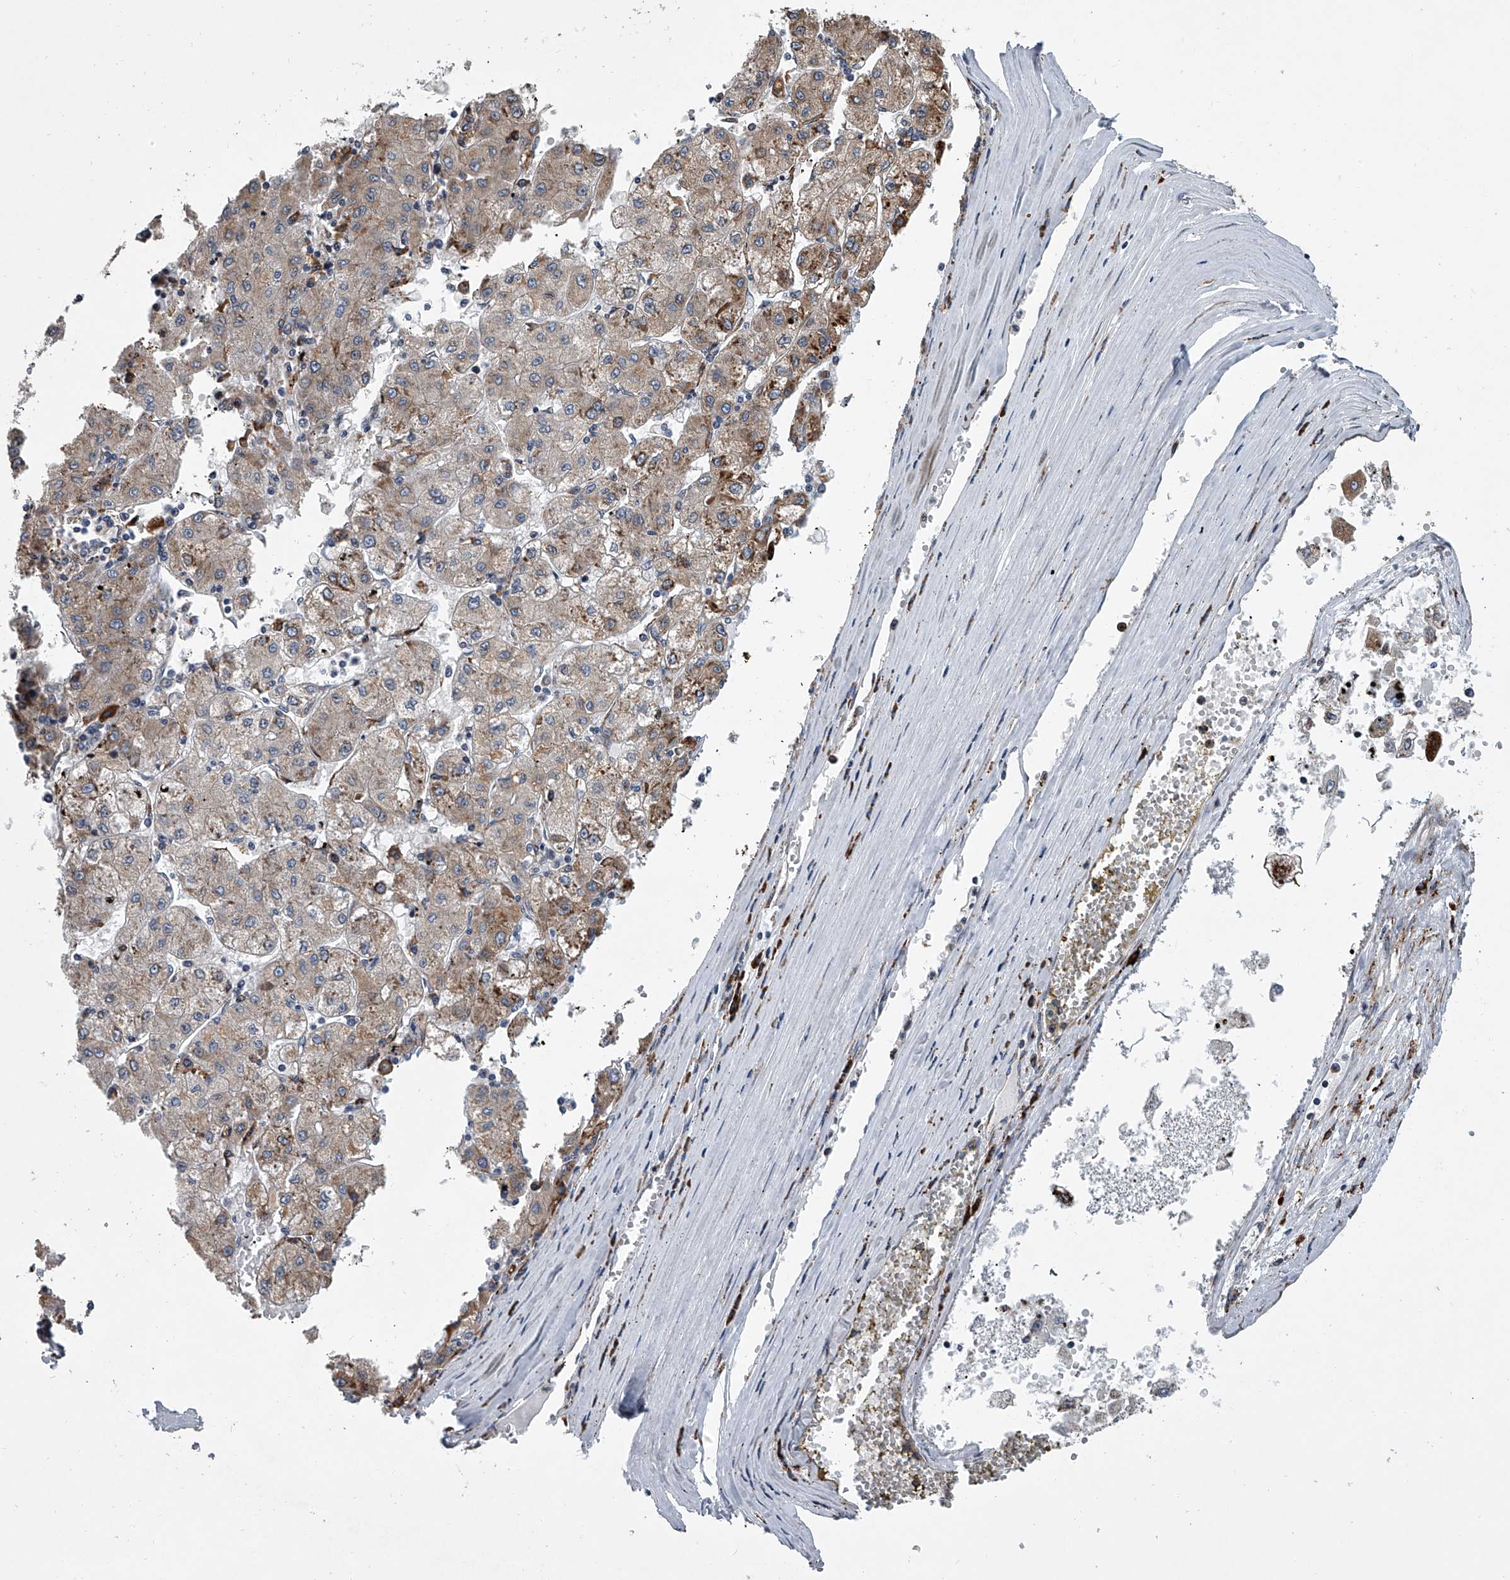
{"staining": {"intensity": "moderate", "quantity": "<25%", "location": "cytoplasmic/membranous"}, "tissue": "liver cancer", "cell_type": "Tumor cells", "image_type": "cancer", "snomed": [{"axis": "morphology", "description": "Carcinoma, Hepatocellular, NOS"}, {"axis": "topography", "description": "Liver"}], "caption": "Immunohistochemistry photomicrograph of human liver cancer (hepatocellular carcinoma) stained for a protein (brown), which exhibits low levels of moderate cytoplasmic/membranous expression in approximately <25% of tumor cells.", "gene": "TMEM63C", "patient": {"sex": "male", "age": 72}}